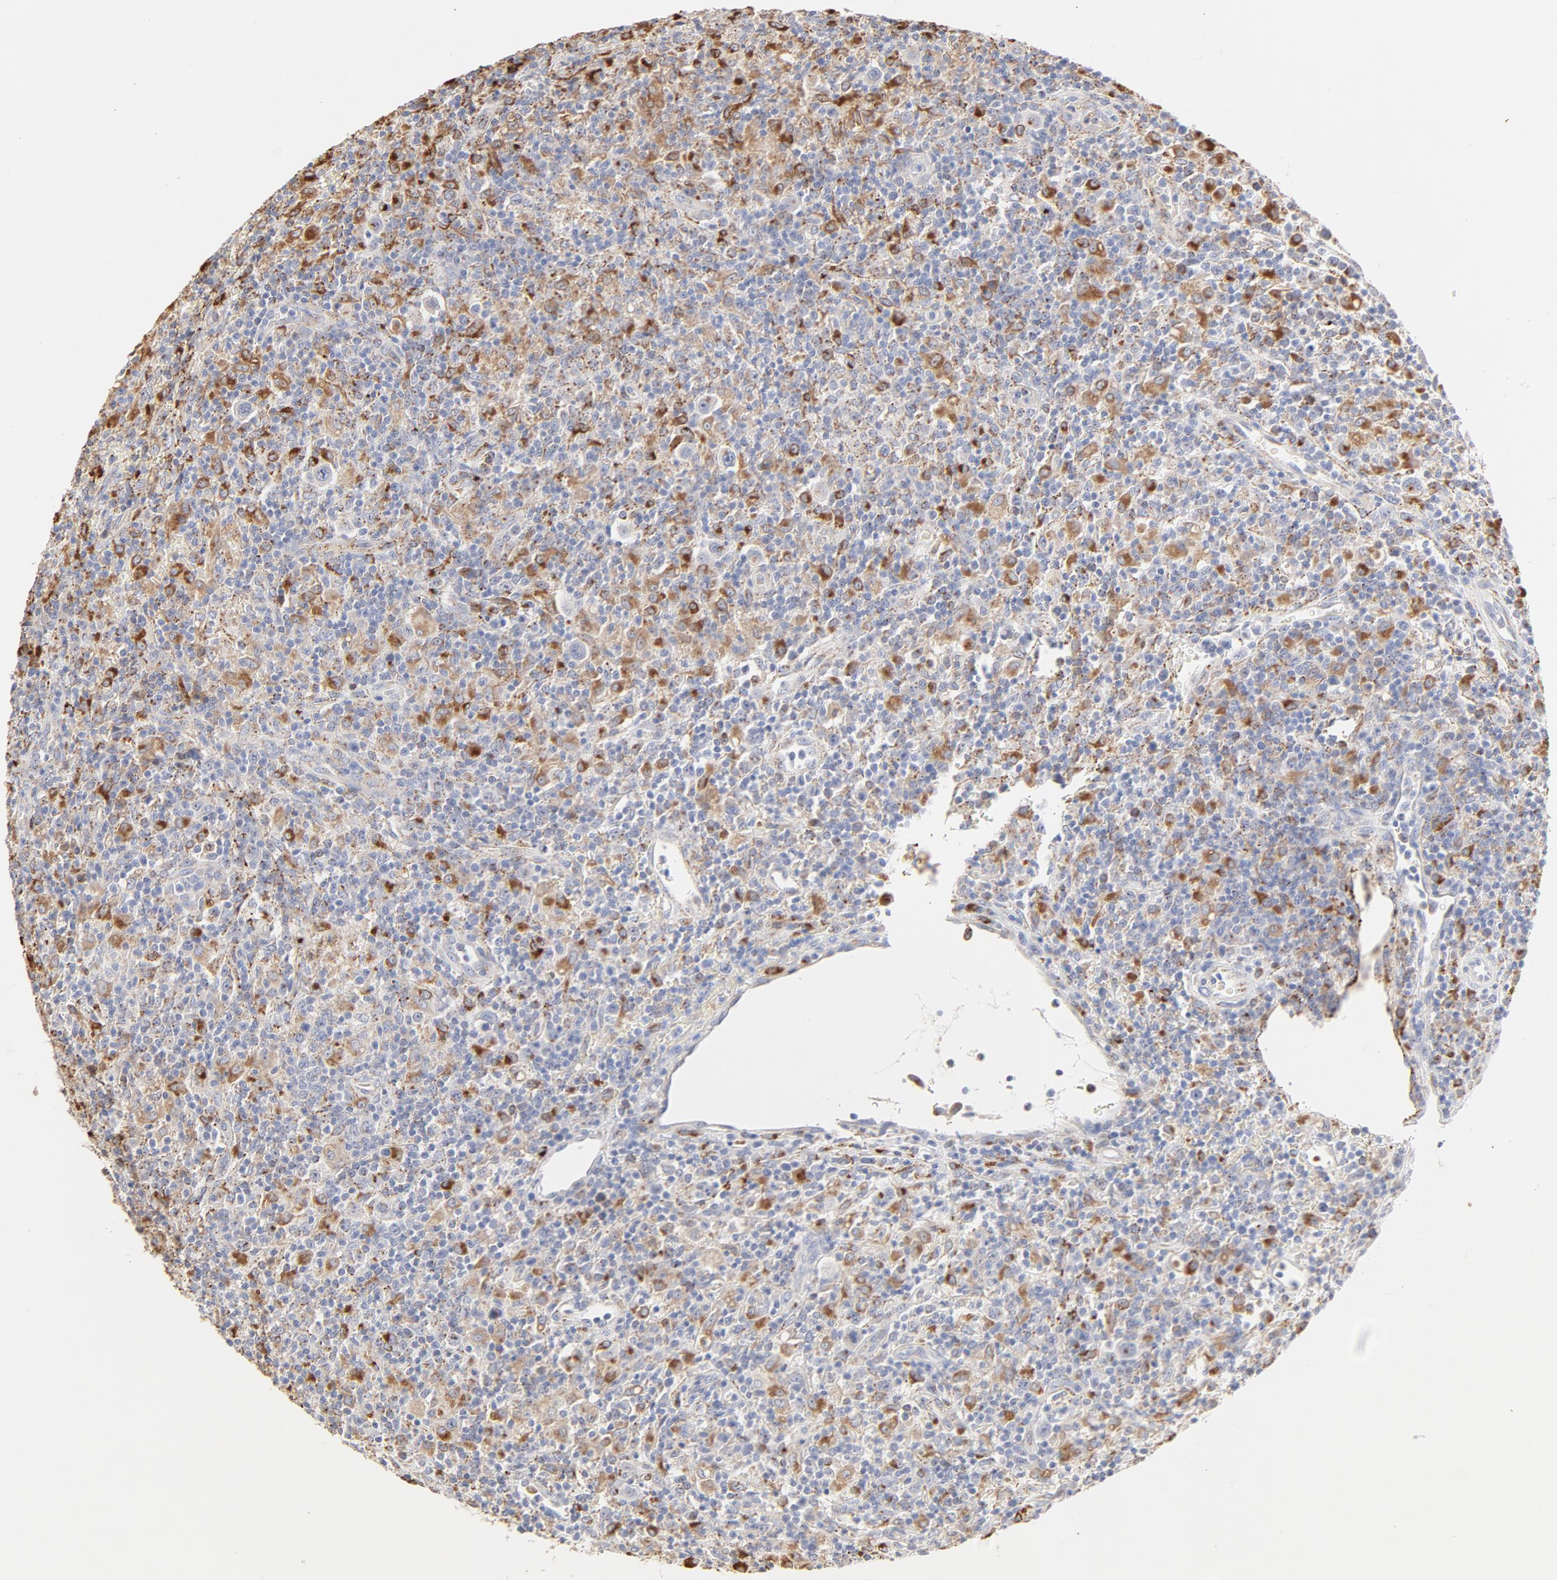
{"staining": {"intensity": "moderate", "quantity": "25%-75%", "location": "cytoplasmic/membranous"}, "tissue": "lymphoma", "cell_type": "Tumor cells", "image_type": "cancer", "snomed": [{"axis": "morphology", "description": "Hodgkin's disease, NOS"}, {"axis": "topography", "description": "Lymph node"}], "caption": "Moderate cytoplasmic/membranous protein staining is seen in approximately 25%-75% of tumor cells in lymphoma.", "gene": "CTSH", "patient": {"sex": "male", "age": 65}}